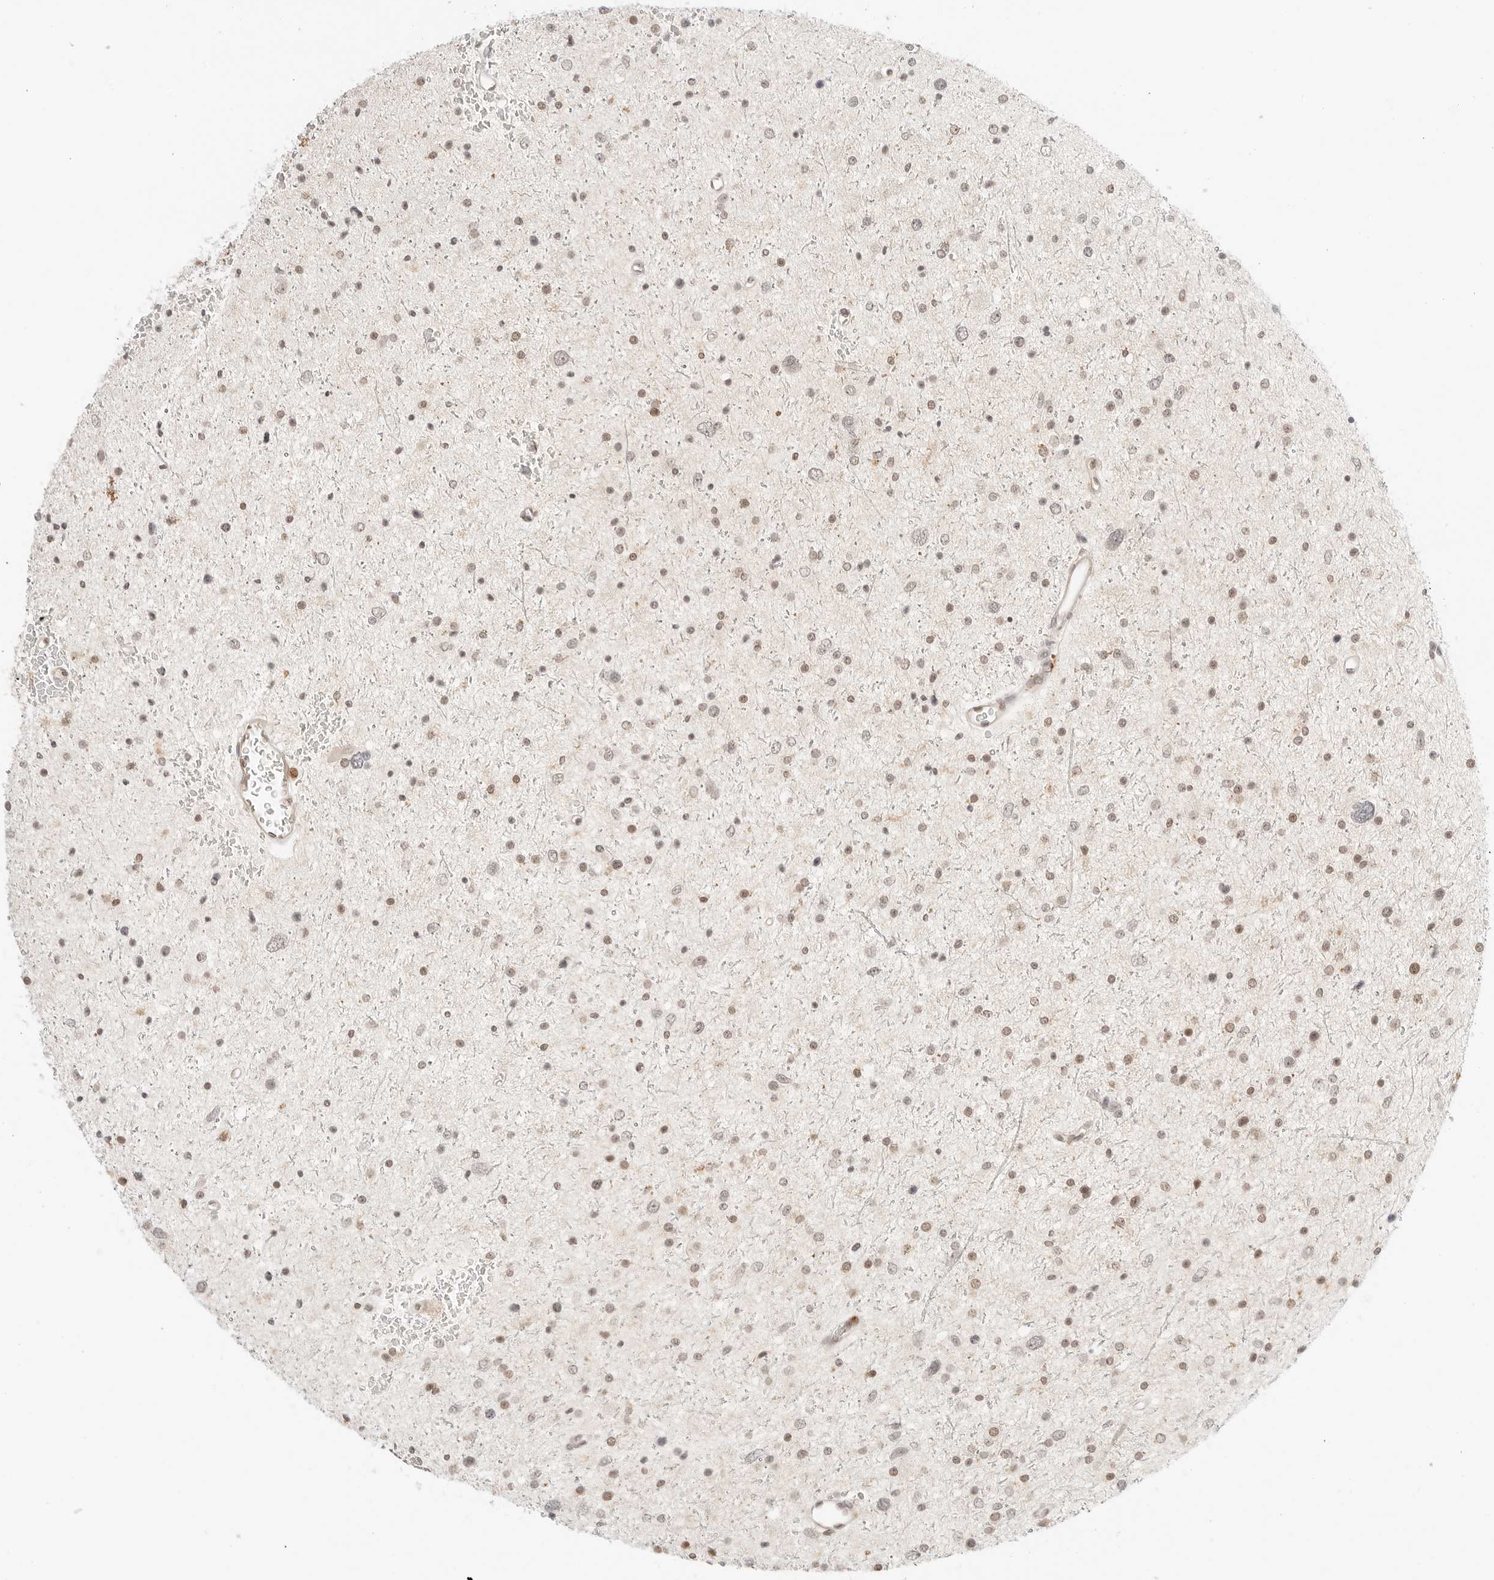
{"staining": {"intensity": "moderate", "quantity": "25%-75%", "location": "nuclear"}, "tissue": "glioma", "cell_type": "Tumor cells", "image_type": "cancer", "snomed": [{"axis": "morphology", "description": "Glioma, malignant, Low grade"}, {"axis": "topography", "description": "Brain"}], "caption": "Immunohistochemistry (IHC) image of glioma stained for a protein (brown), which demonstrates medium levels of moderate nuclear expression in about 25%-75% of tumor cells.", "gene": "RPS6KL1", "patient": {"sex": "female", "age": 37}}